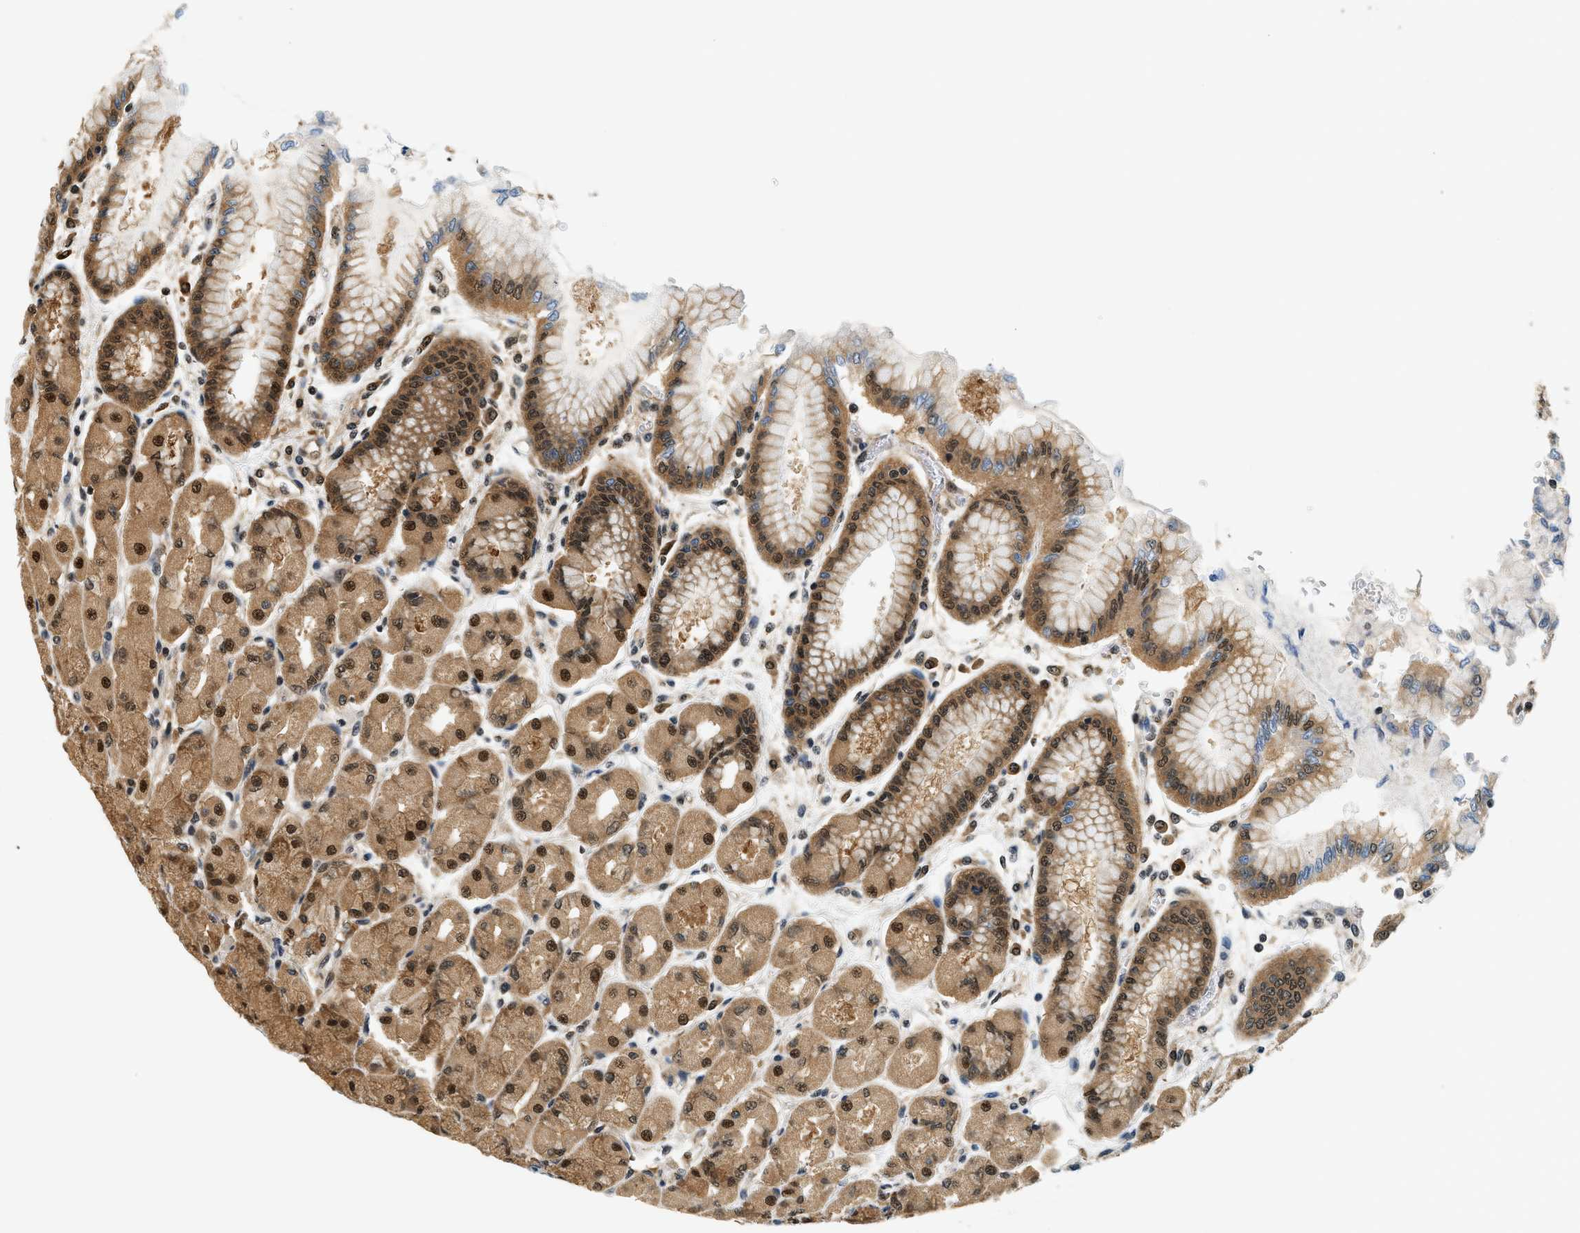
{"staining": {"intensity": "strong", "quantity": ">75%", "location": "cytoplasmic/membranous,nuclear"}, "tissue": "stomach", "cell_type": "Glandular cells", "image_type": "normal", "snomed": [{"axis": "morphology", "description": "Normal tissue, NOS"}, {"axis": "topography", "description": "Stomach, upper"}], "caption": "Immunohistochemistry staining of unremarkable stomach, which shows high levels of strong cytoplasmic/membranous,nuclear positivity in about >75% of glandular cells indicating strong cytoplasmic/membranous,nuclear protein staining. The staining was performed using DAB (3,3'-diaminobenzidine) (brown) for protein detection and nuclei were counterstained in hematoxylin (blue).", "gene": "PSMD3", "patient": {"sex": "female", "age": 56}}